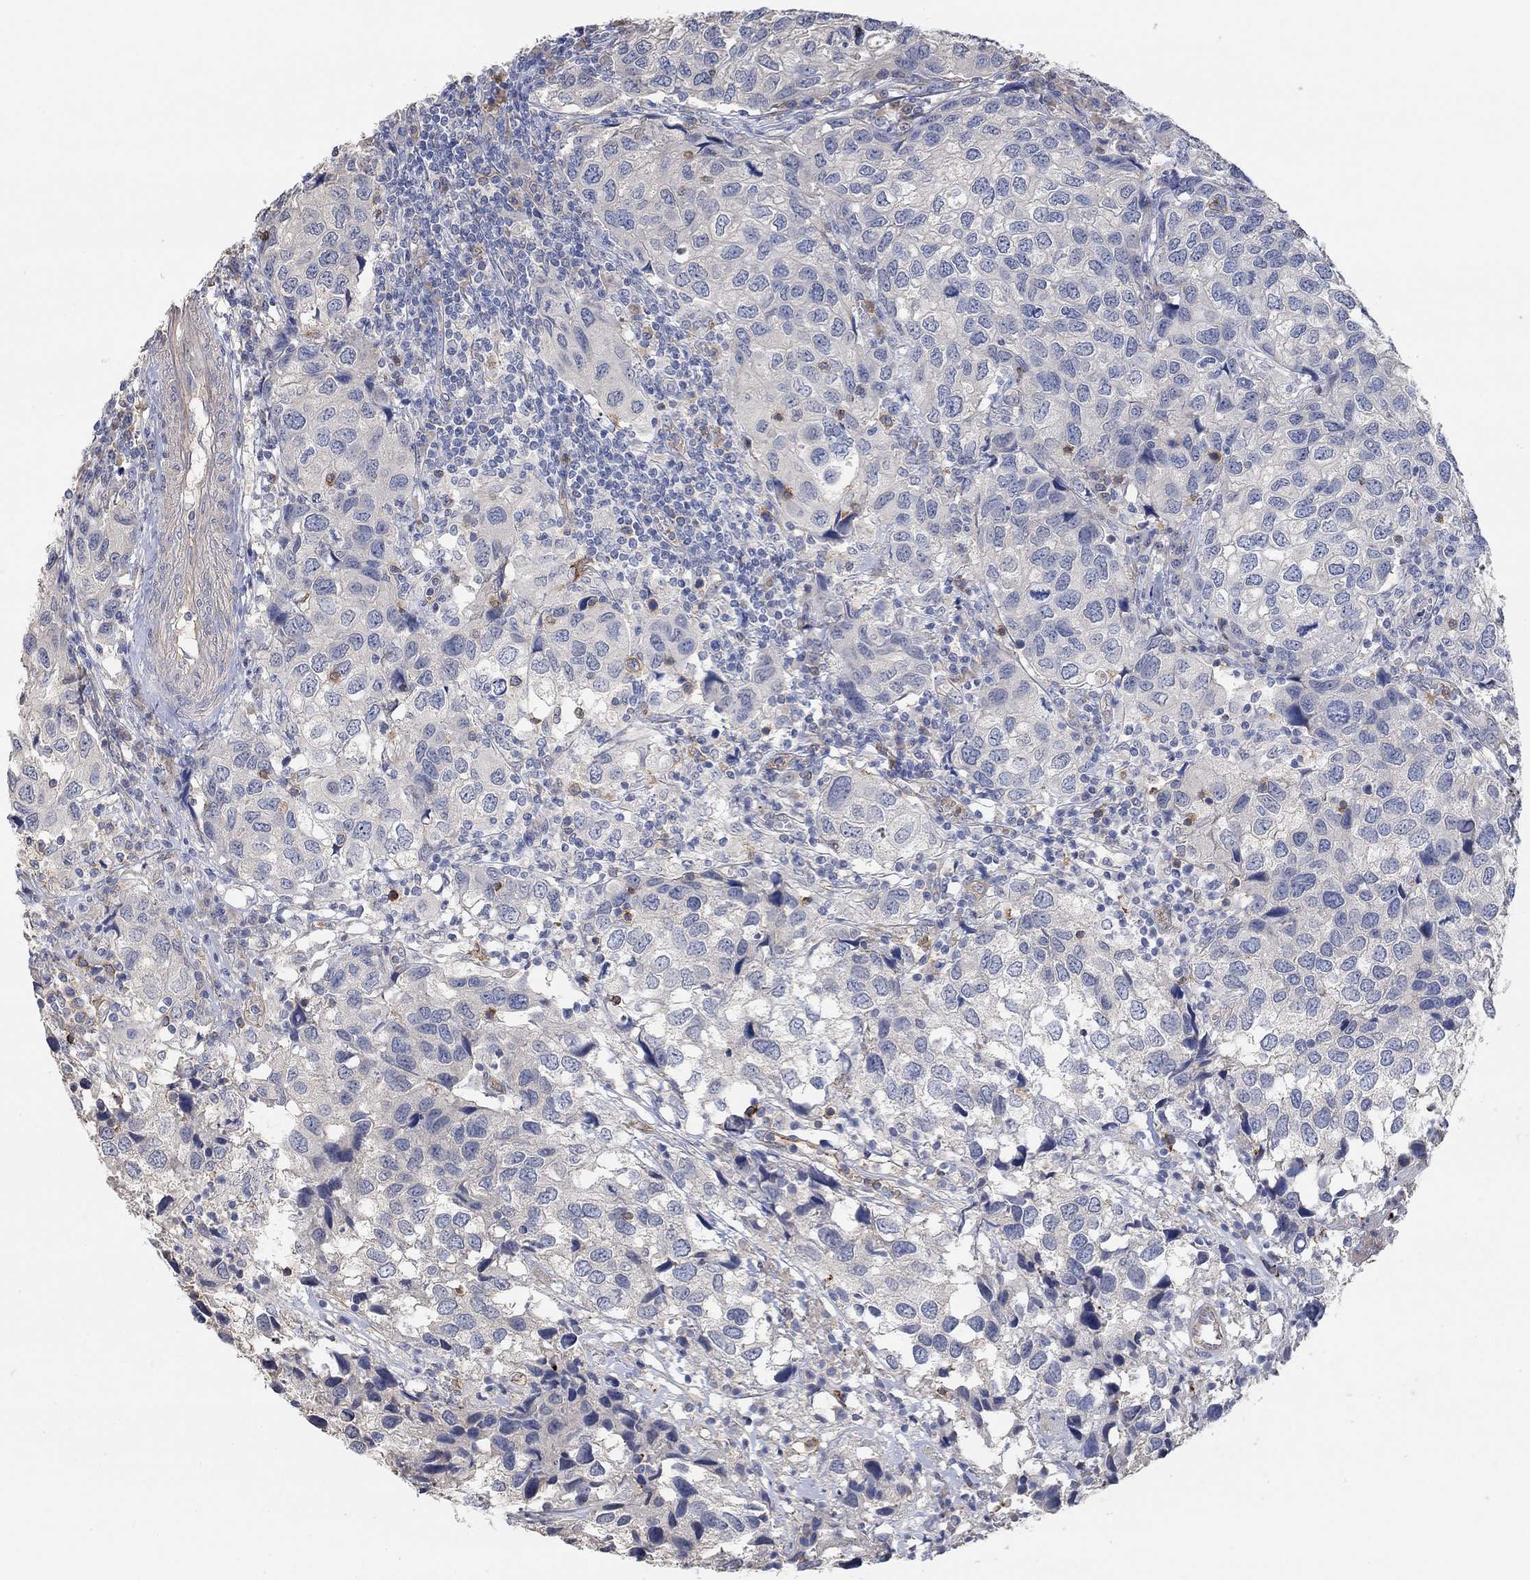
{"staining": {"intensity": "negative", "quantity": "none", "location": "none"}, "tissue": "urothelial cancer", "cell_type": "Tumor cells", "image_type": "cancer", "snomed": [{"axis": "morphology", "description": "Urothelial carcinoma, High grade"}, {"axis": "topography", "description": "Urinary bladder"}], "caption": "The micrograph demonstrates no staining of tumor cells in urothelial cancer.", "gene": "SYT16", "patient": {"sex": "male", "age": 79}}